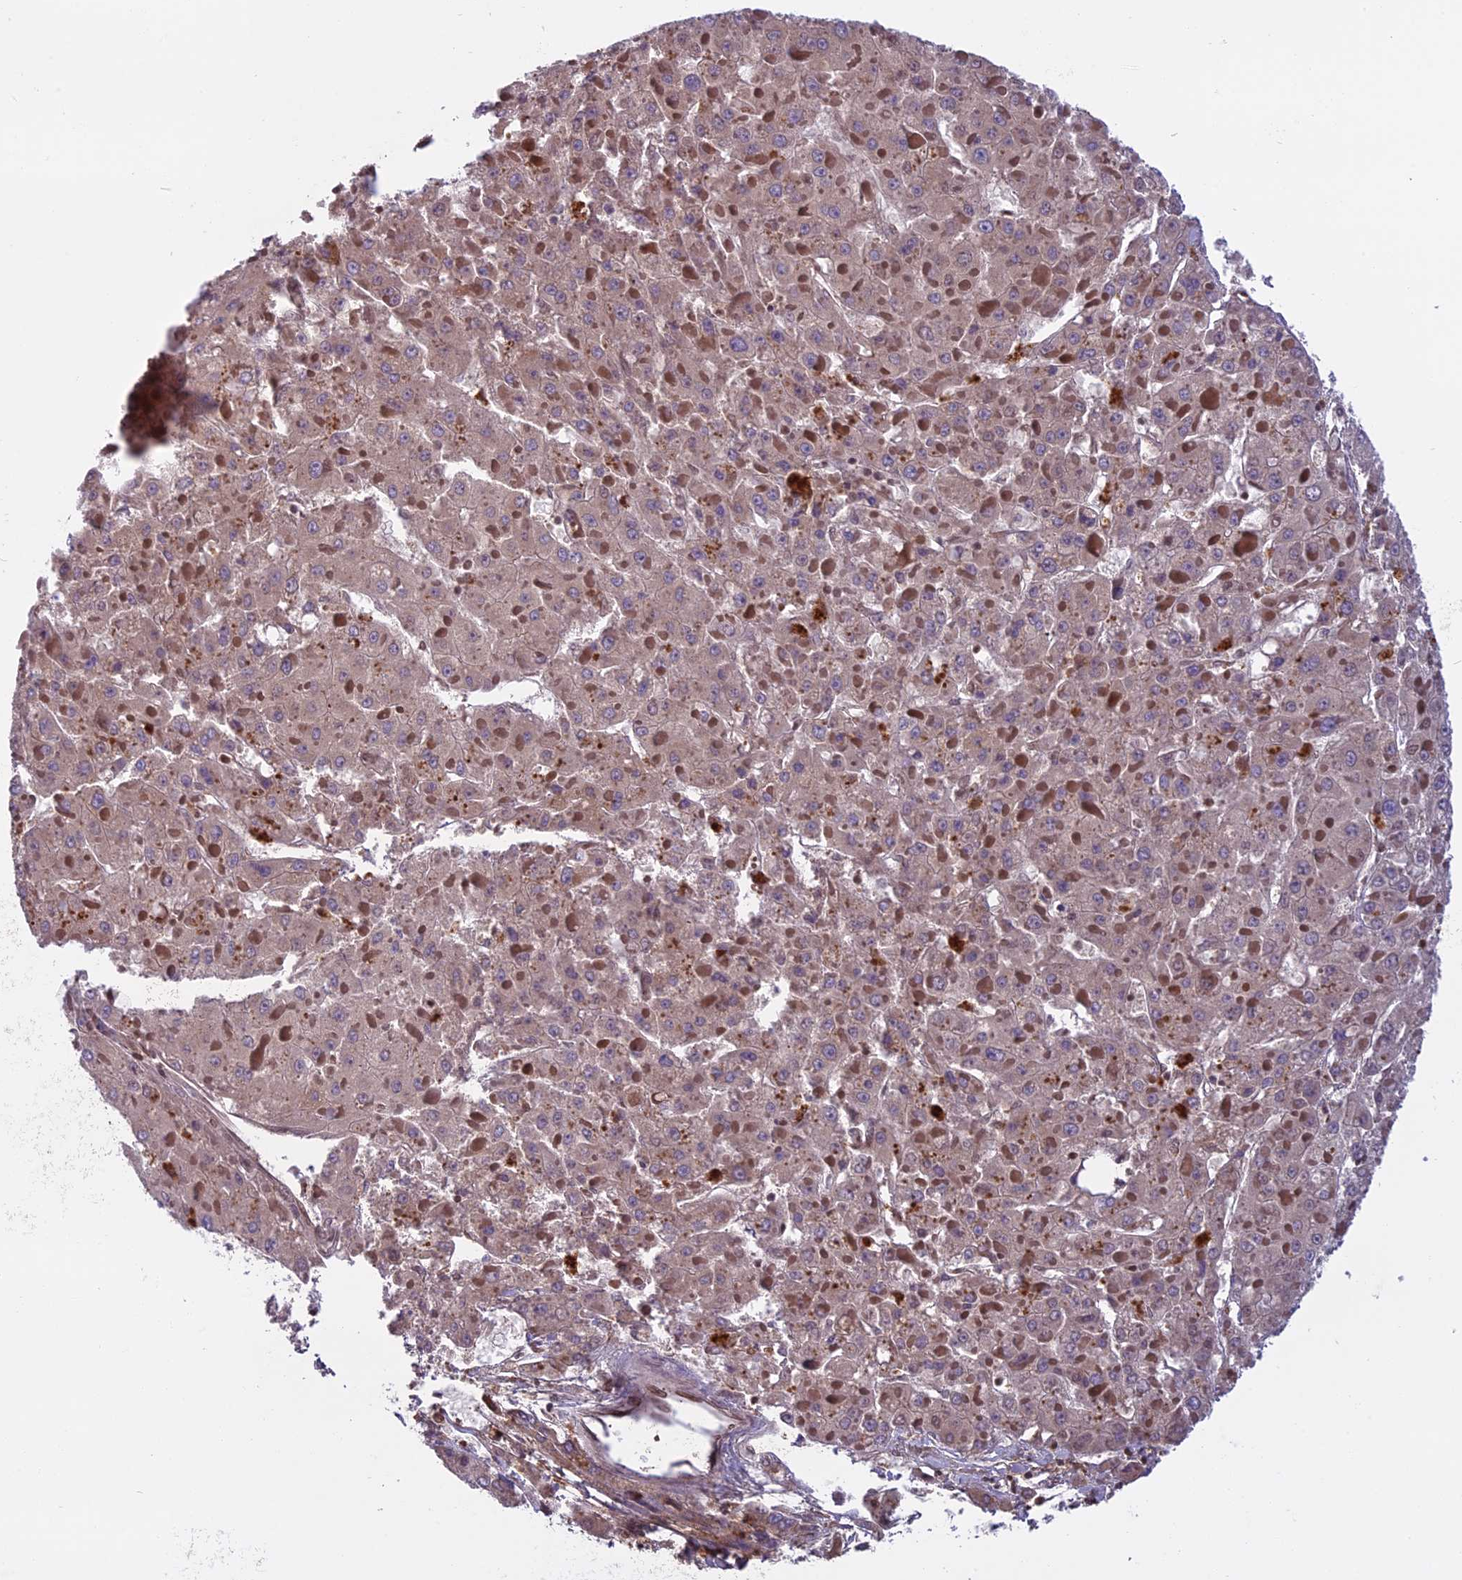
{"staining": {"intensity": "weak", "quantity": ">75%", "location": "cytoplasmic/membranous"}, "tissue": "liver cancer", "cell_type": "Tumor cells", "image_type": "cancer", "snomed": [{"axis": "morphology", "description": "Carcinoma, Hepatocellular, NOS"}, {"axis": "topography", "description": "Liver"}], "caption": "Weak cytoplasmic/membranous protein expression is seen in about >75% of tumor cells in liver cancer. (DAB IHC with brightfield microscopy, high magnification).", "gene": "DCTN5", "patient": {"sex": "female", "age": 73}}